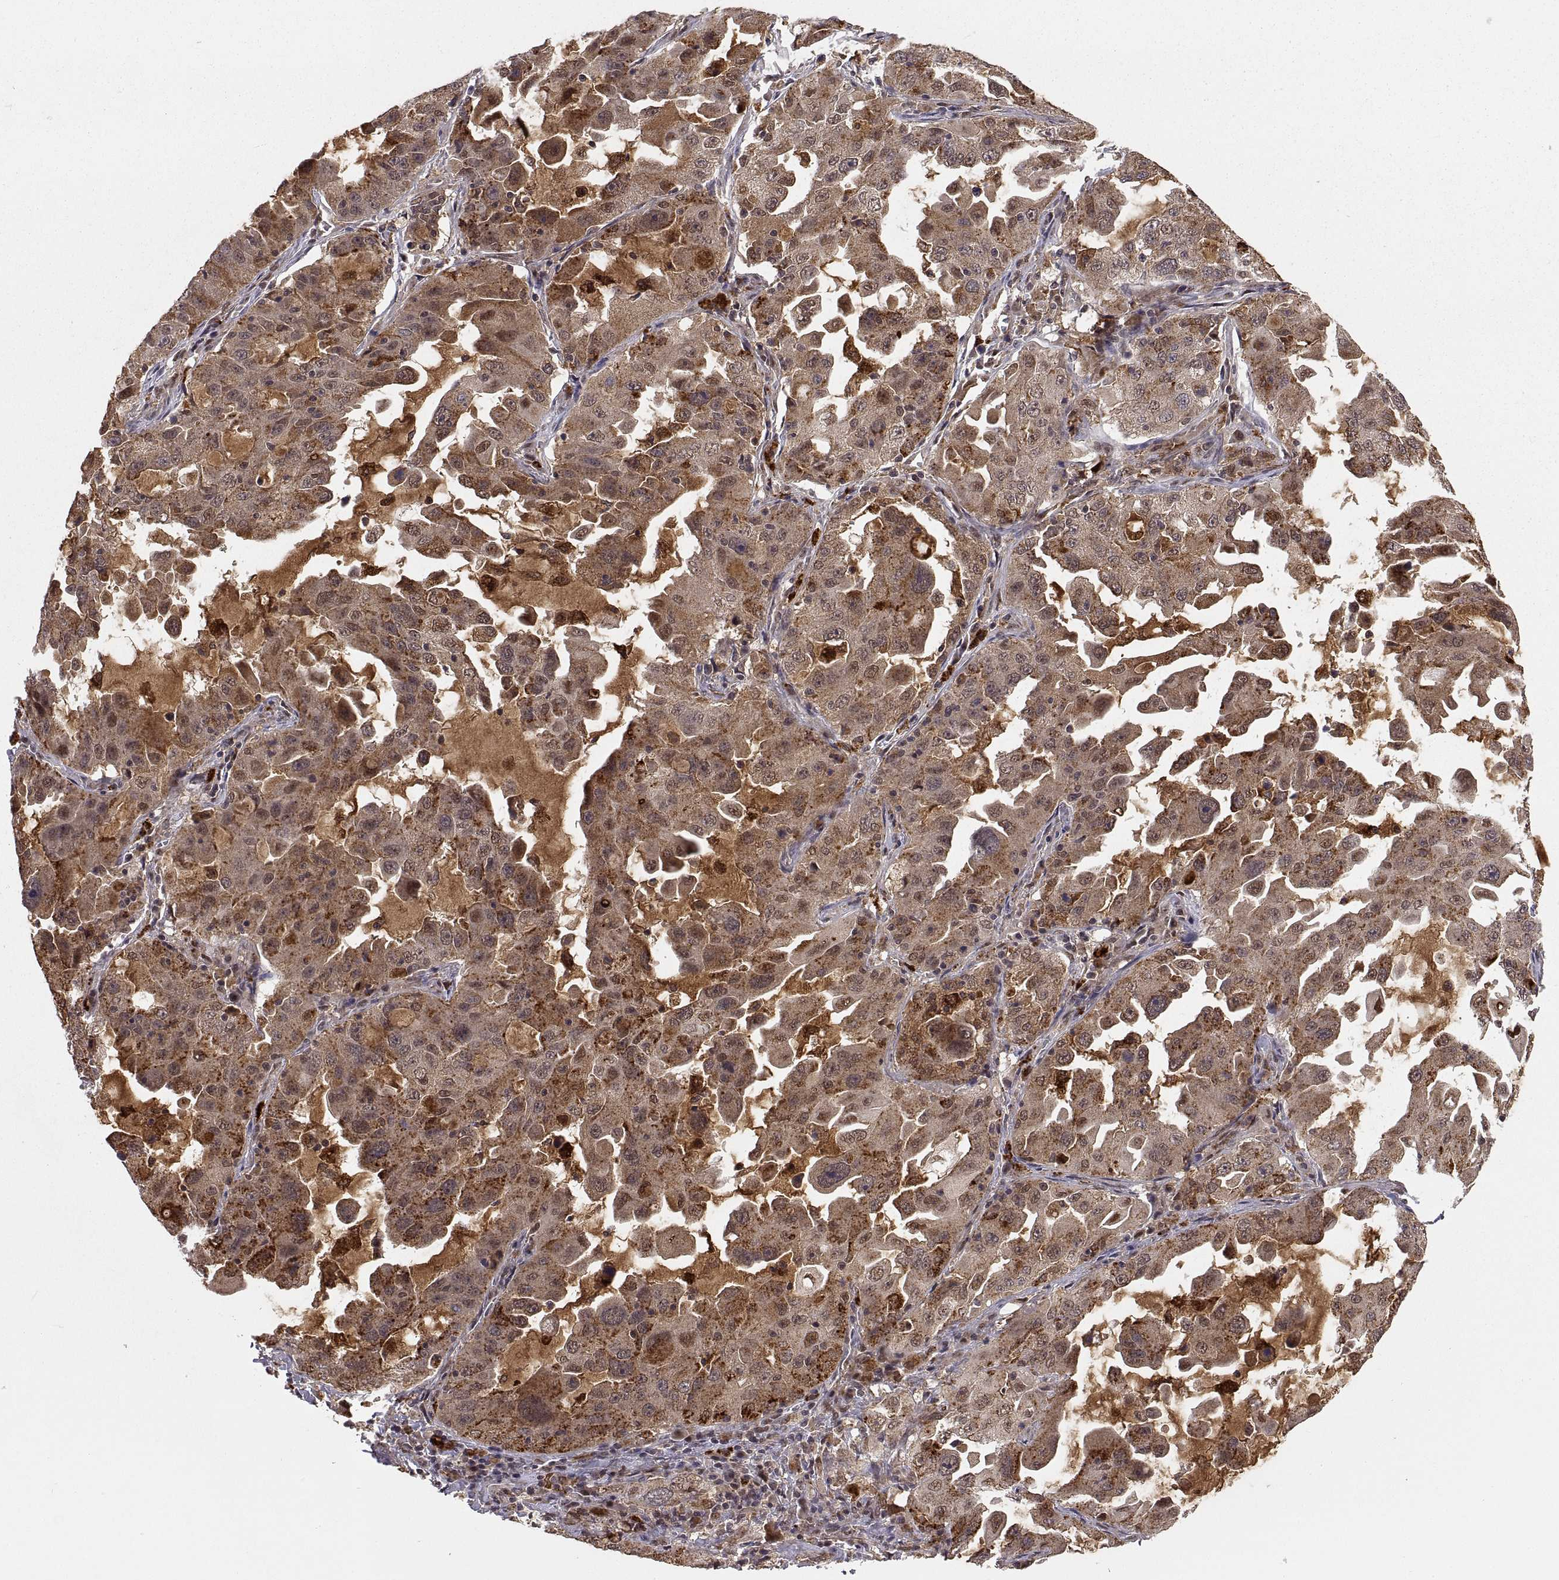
{"staining": {"intensity": "moderate", "quantity": ">75%", "location": "cytoplasmic/membranous"}, "tissue": "lung cancer", "cell_type": "Tumor cells", "image_type": "cancer", "snomed": [{"axis": "morphology", "description": "Adenocarcinoma, NOS"}, {"axis": "topography", "description": "Lung"}], "caption": "Moderate cytoplasmic/membranous expression is present in approximately >75% of tumor cells in lung cancer (adenocarcinoma).", "gene": "PSMC2", "patient": {"sex": "female", "age": 61}}